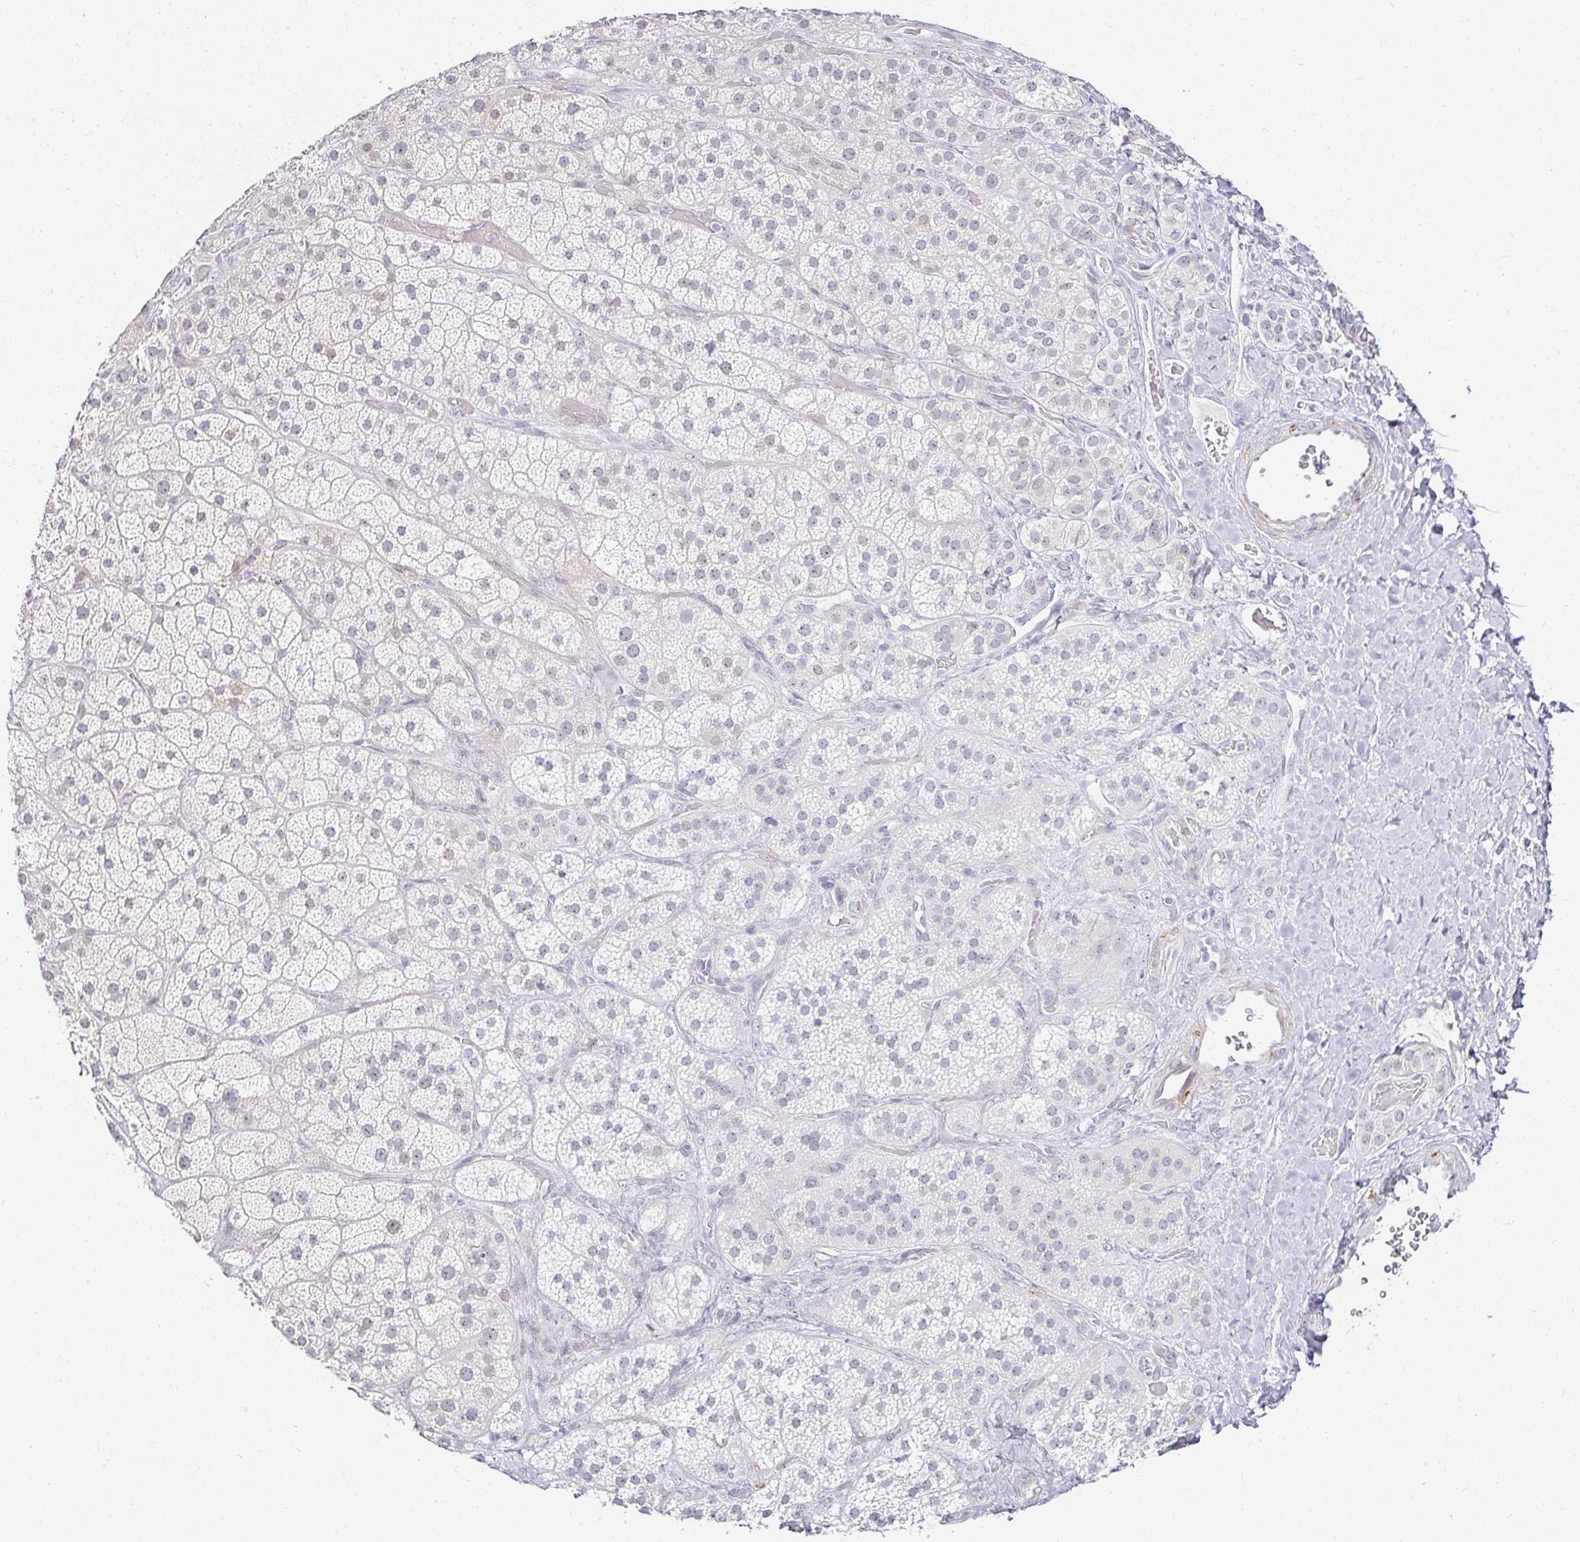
{"staining": {"intensity": "negative", "quantity": "none", "location": "none"}, "tissue": "adrenal gland", "cell_type": "Glandular cells", "image_type": "normal", "snomed": [{"axis": "morphology", "description": "Normal tissue, NOS"}, {"axis": "topography", "description": "Adrenal gland"}], "caption": "DAB (3,3'-diaminobenzidine) immunohistochemical staining of benign adrenal gland displays no significant expression in glandular cells. (DAB immunohistochemistry, high magnification).", "gene": "ACAN", "patient": {"sex": "male", "age": 57}}